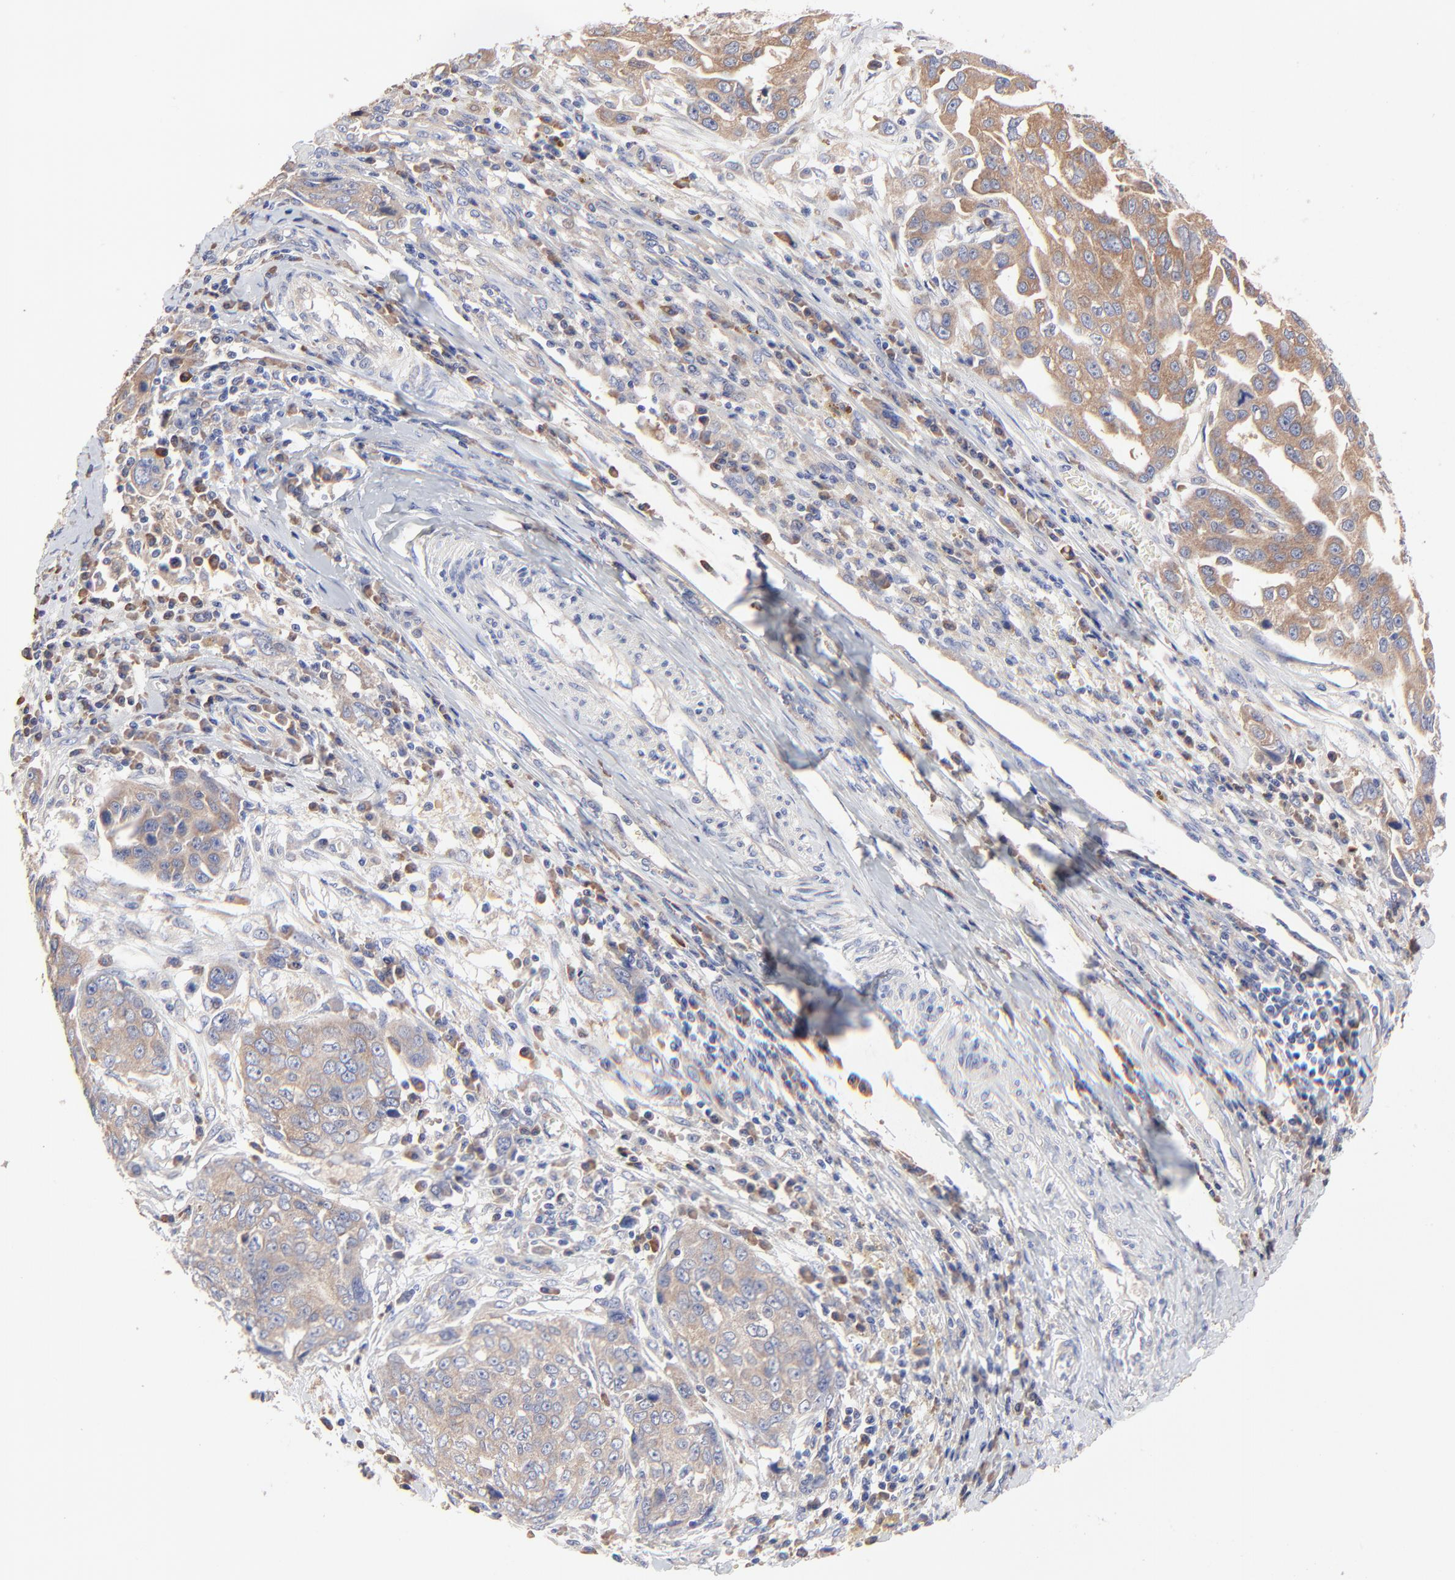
{"staining": {"intensity": "moderate", "quantity": ">75%", "location": "cytoplasmic/membranous"}, "tissue": "ovarian cancer", "cell_type": "Tumor cells", "image_type": "cancer", "snomed": [{"axis": "morphology", "description": "Carcinoma, endometroid"}, {"axis": "topography", "description": "Ovary"}], "caption": "Immunohistochemistry histopathology image of ovarian endometroid carcinoma stained for a protein (brown), which displays medium levels of moderate cytoplasmic/membranous expression in approximately >75% of tumor cells.", "gene": "PPFIBP2", "patient": {"sex": "female", "age": 75}}